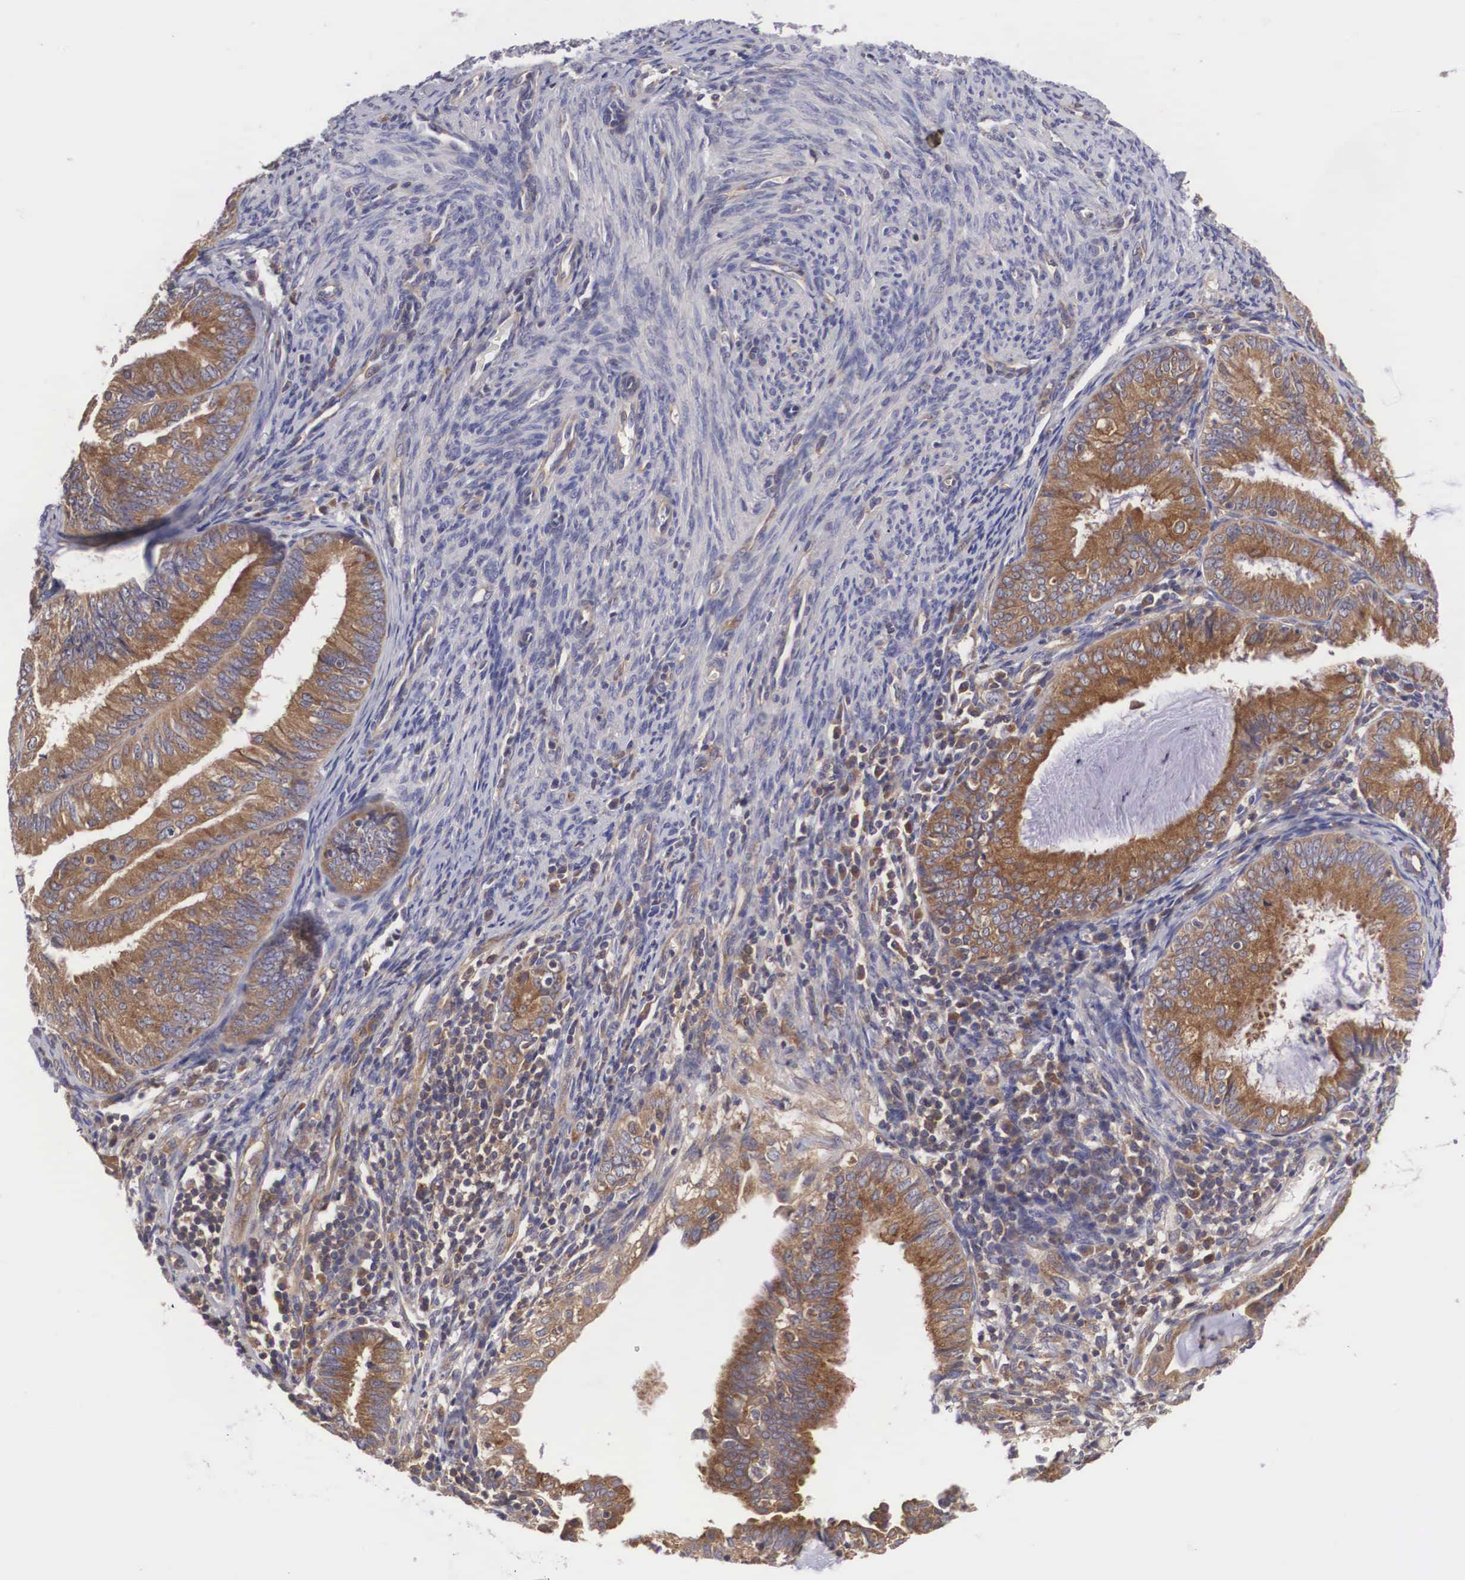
{"staining": {"intensity": "moderate", "quantity": ">75%", "location": "cytoplasmic/membranous"}, "tissue": "endometrial cancer", "cell_type": "Tumor cells", "image_type": "cancer", "snomed": [{"axis": "morphology", "description": "Adenocarcinoma, NOS"}, {"axis": "topography", "description": "Endometrium"}], "caption": "Endometrial cancer (adenocarcinoma) stained for a protein (brown) demonstrates moderate cytoplasmic/membranous positive expression in about >75% of tumor cells.", "gene": "GRIPAP1", "patient": {"sex": "female", "age": 66}}